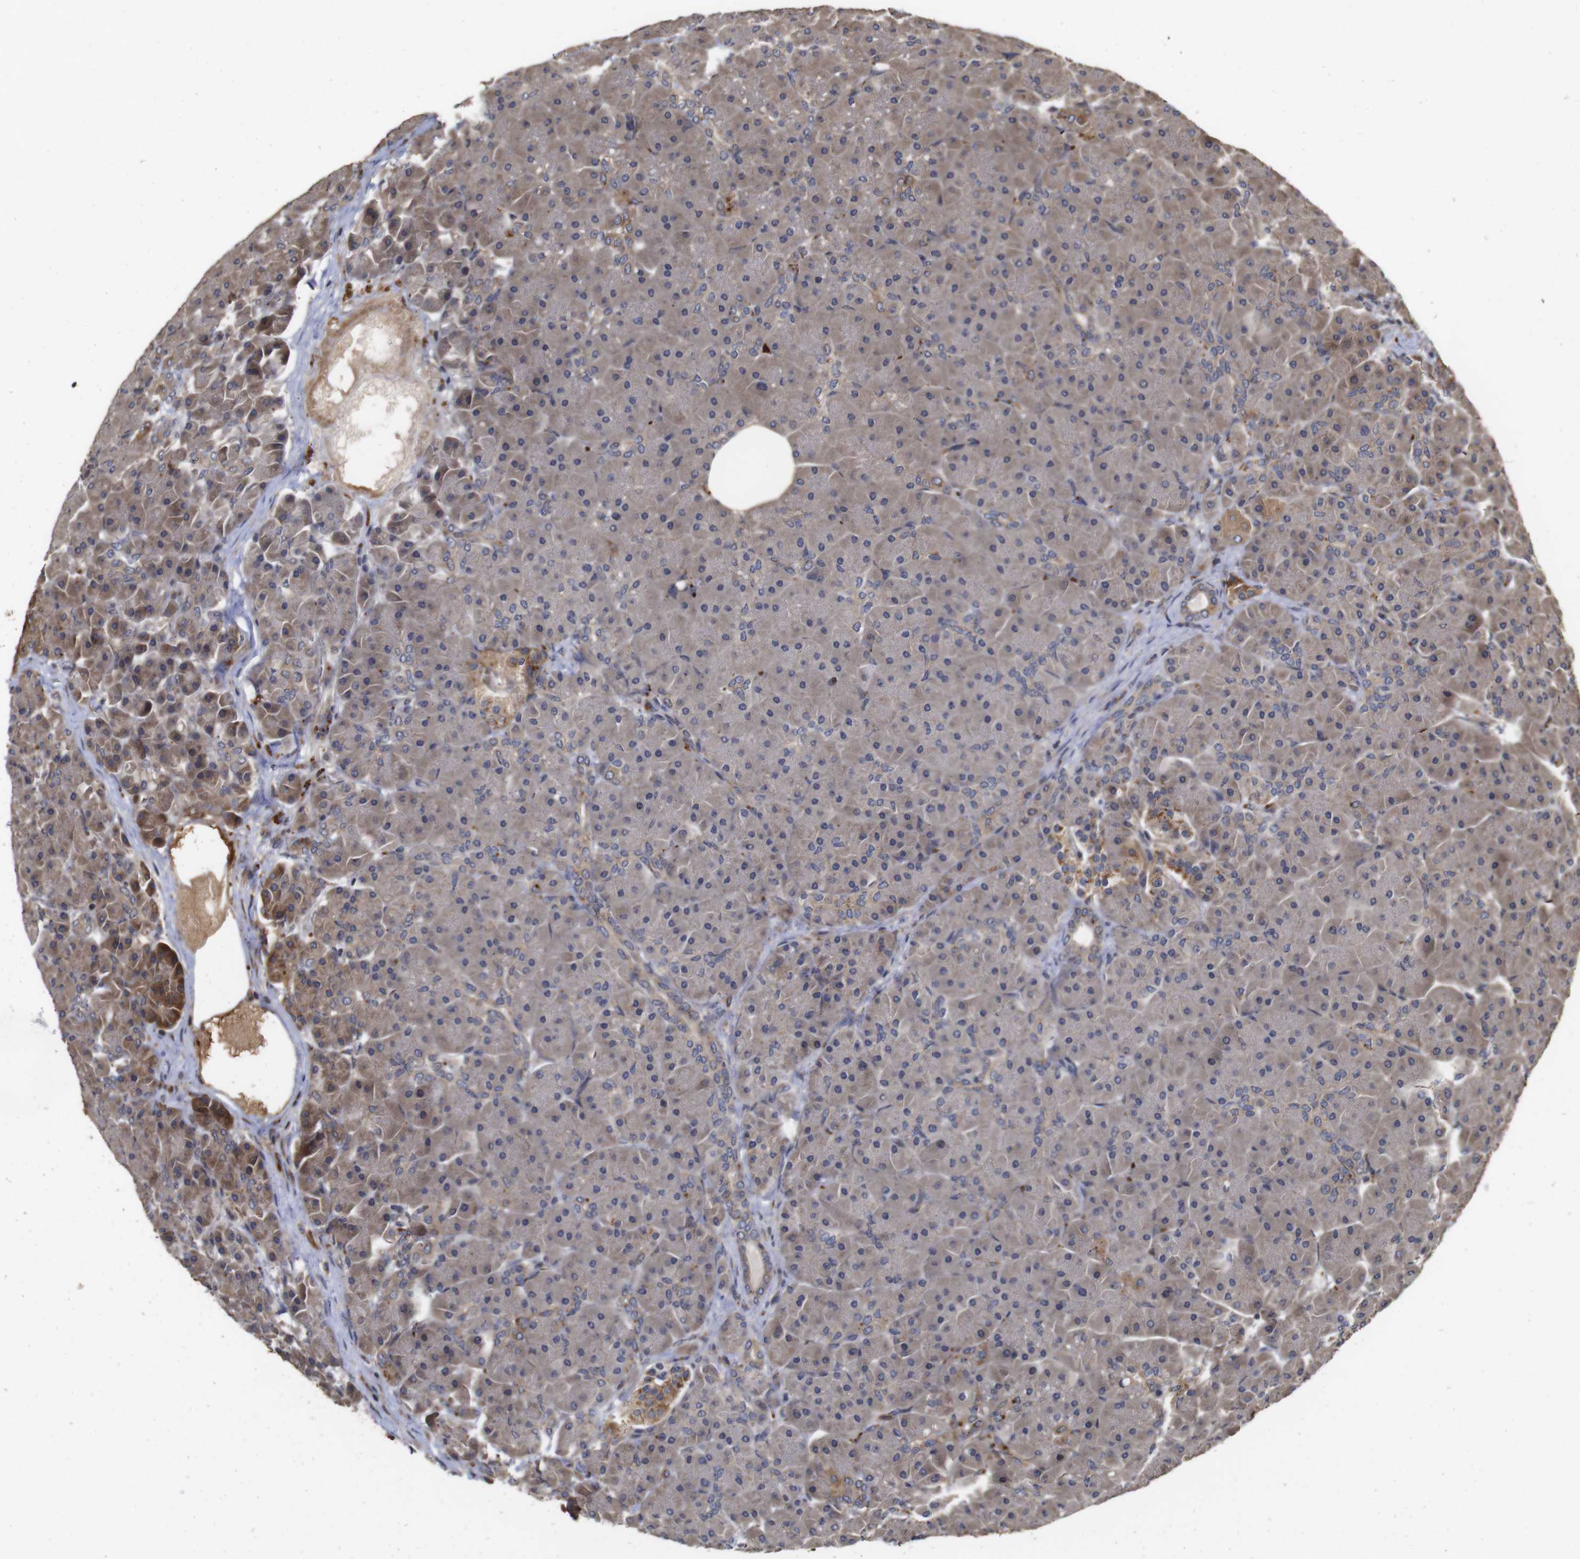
{"staining": {"intensity": "moderate", "quantity": "25%-75%", "location": "cytoplasmic/membranous"}, "tissue": "pancreas", "cell_type": "Exocrine glandular cells", "image_type": "normal", "snomed": [{"axis": "morphology", "description": "Normal tissue, NOS"}, {"axis": "topography", "description": "Pancreas"}], "caption": "The micrograph shows a brown stain indicating the presence of a protein in the cytoplasmic/membranous of exocrine glandular cells in pancreas. (Brightfield microscopy of DAB IHC at high magnification).", "gene": "PTPN14", "patient": {"sex": "male", "age": 66}}